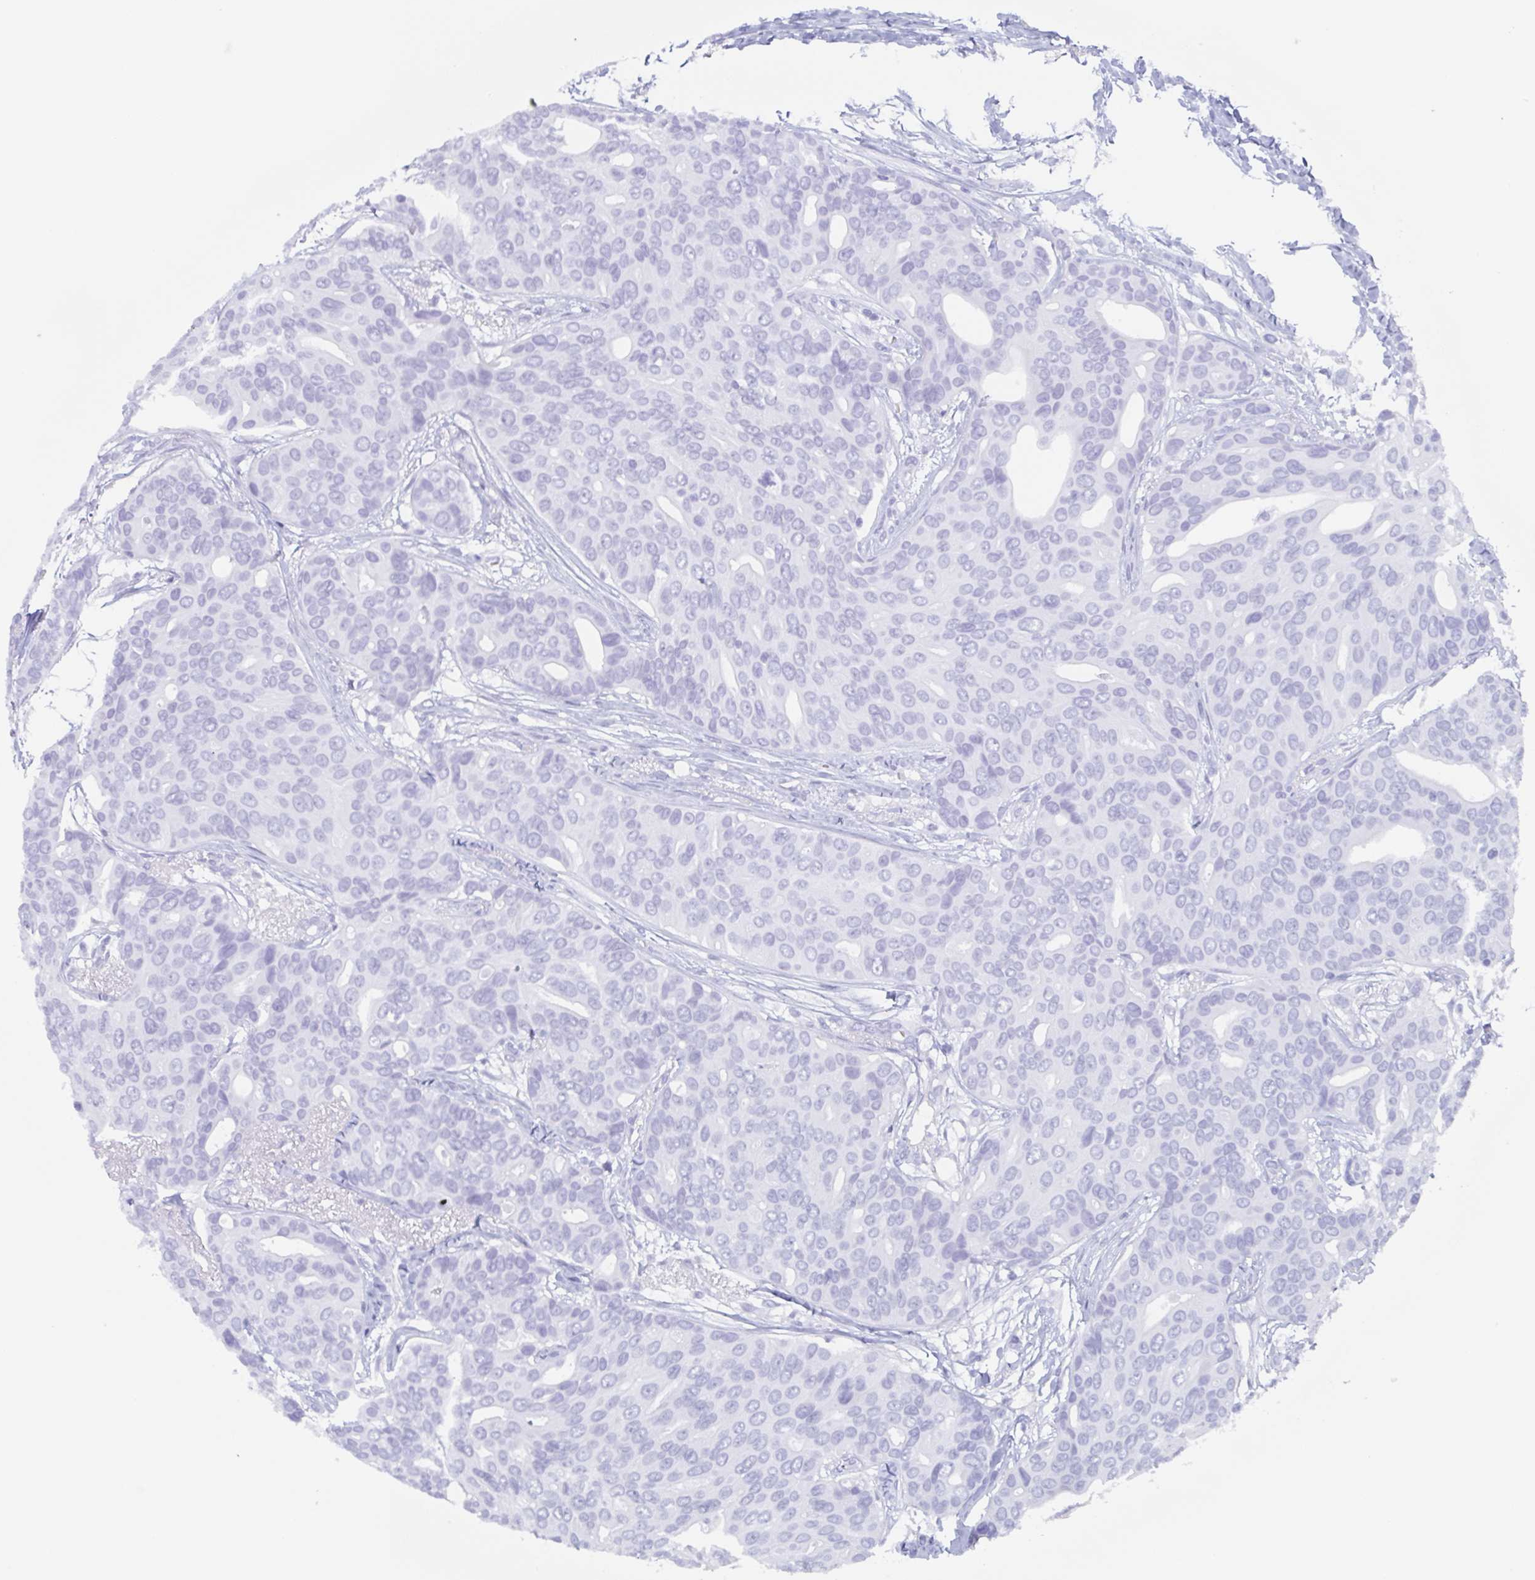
{"staining": {"intensity": "negative", "quantity": "none", "location": "none"}, "tissue": "breast cancer", "cell_type": "Tumor cells", "image_type": "cancer", "snomed": [{"axis": "morphology", "description": "Duct carcinoma"}, {"axis": "topography", "description": "Breast"}], "caption": "Protein analysis of breast infiltrating ductal carcinoma exhibits no significant expression in tumor cells.", "gene": "POU2F3", "patient": {"sex": "female", "age": 54}}